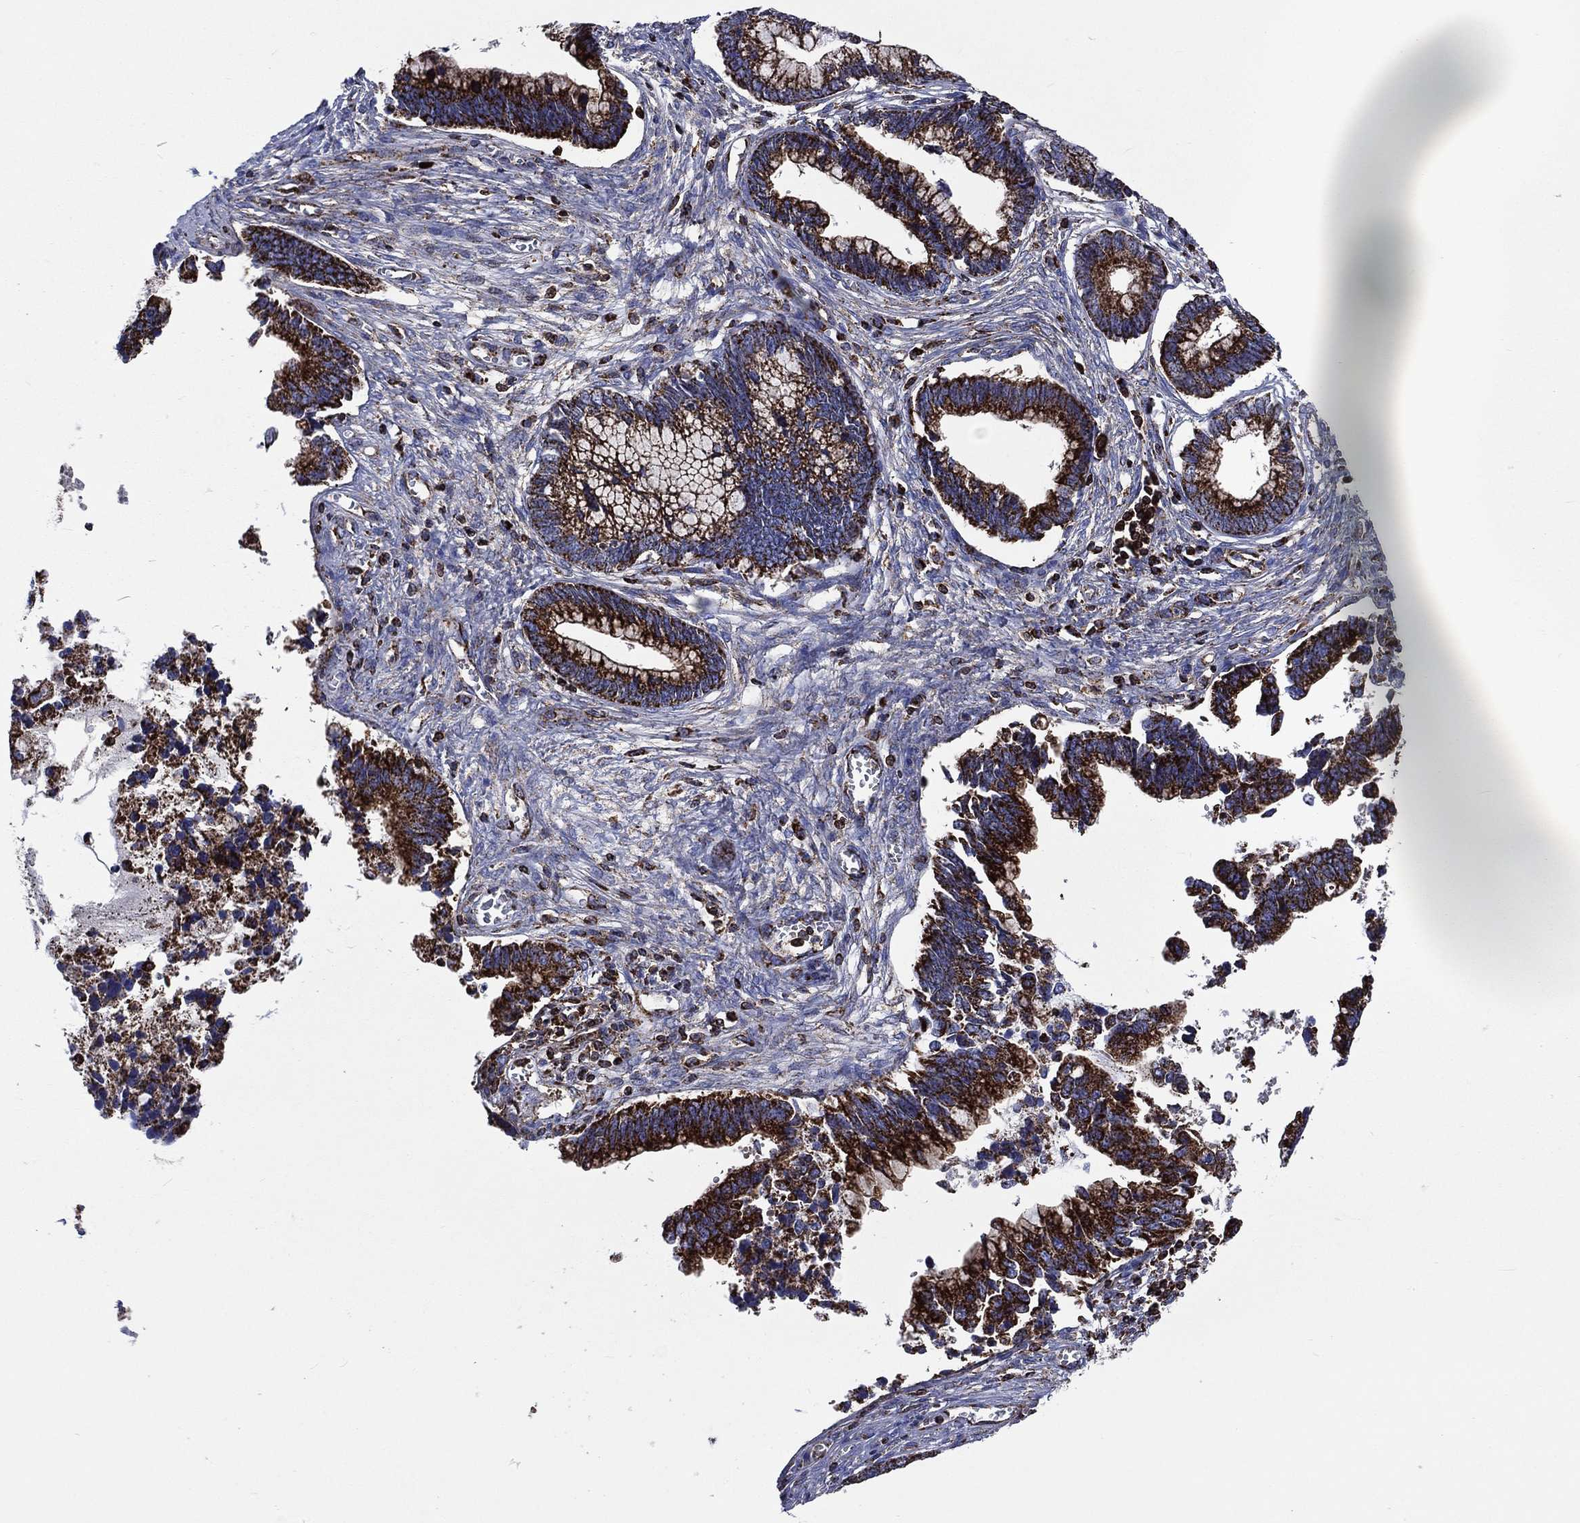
{"staining": {"intensity": "strong", "quantity": ">75%", "location": "cytoplasmic/membranous"}, "tissue": "cervical cancer", "cell_type": "Tumor cells", "image_type": "cancer", "snomed": [{"axis": "morphology", "description": "Adenocarcinoma, NOS"}, {"axis": "topography", "description": "Cervix"}], "caption": "This image shows adenocarcinoma (cervical) stained with immunohistochemistry to label a protein in brown. The cytoplasmic/membranous of tumor cells show strong positivity for the protein. Nuclei are counter-stained blue.", "gene": "ANKRD37", "patient": {"sex": "female", "age": 44}}